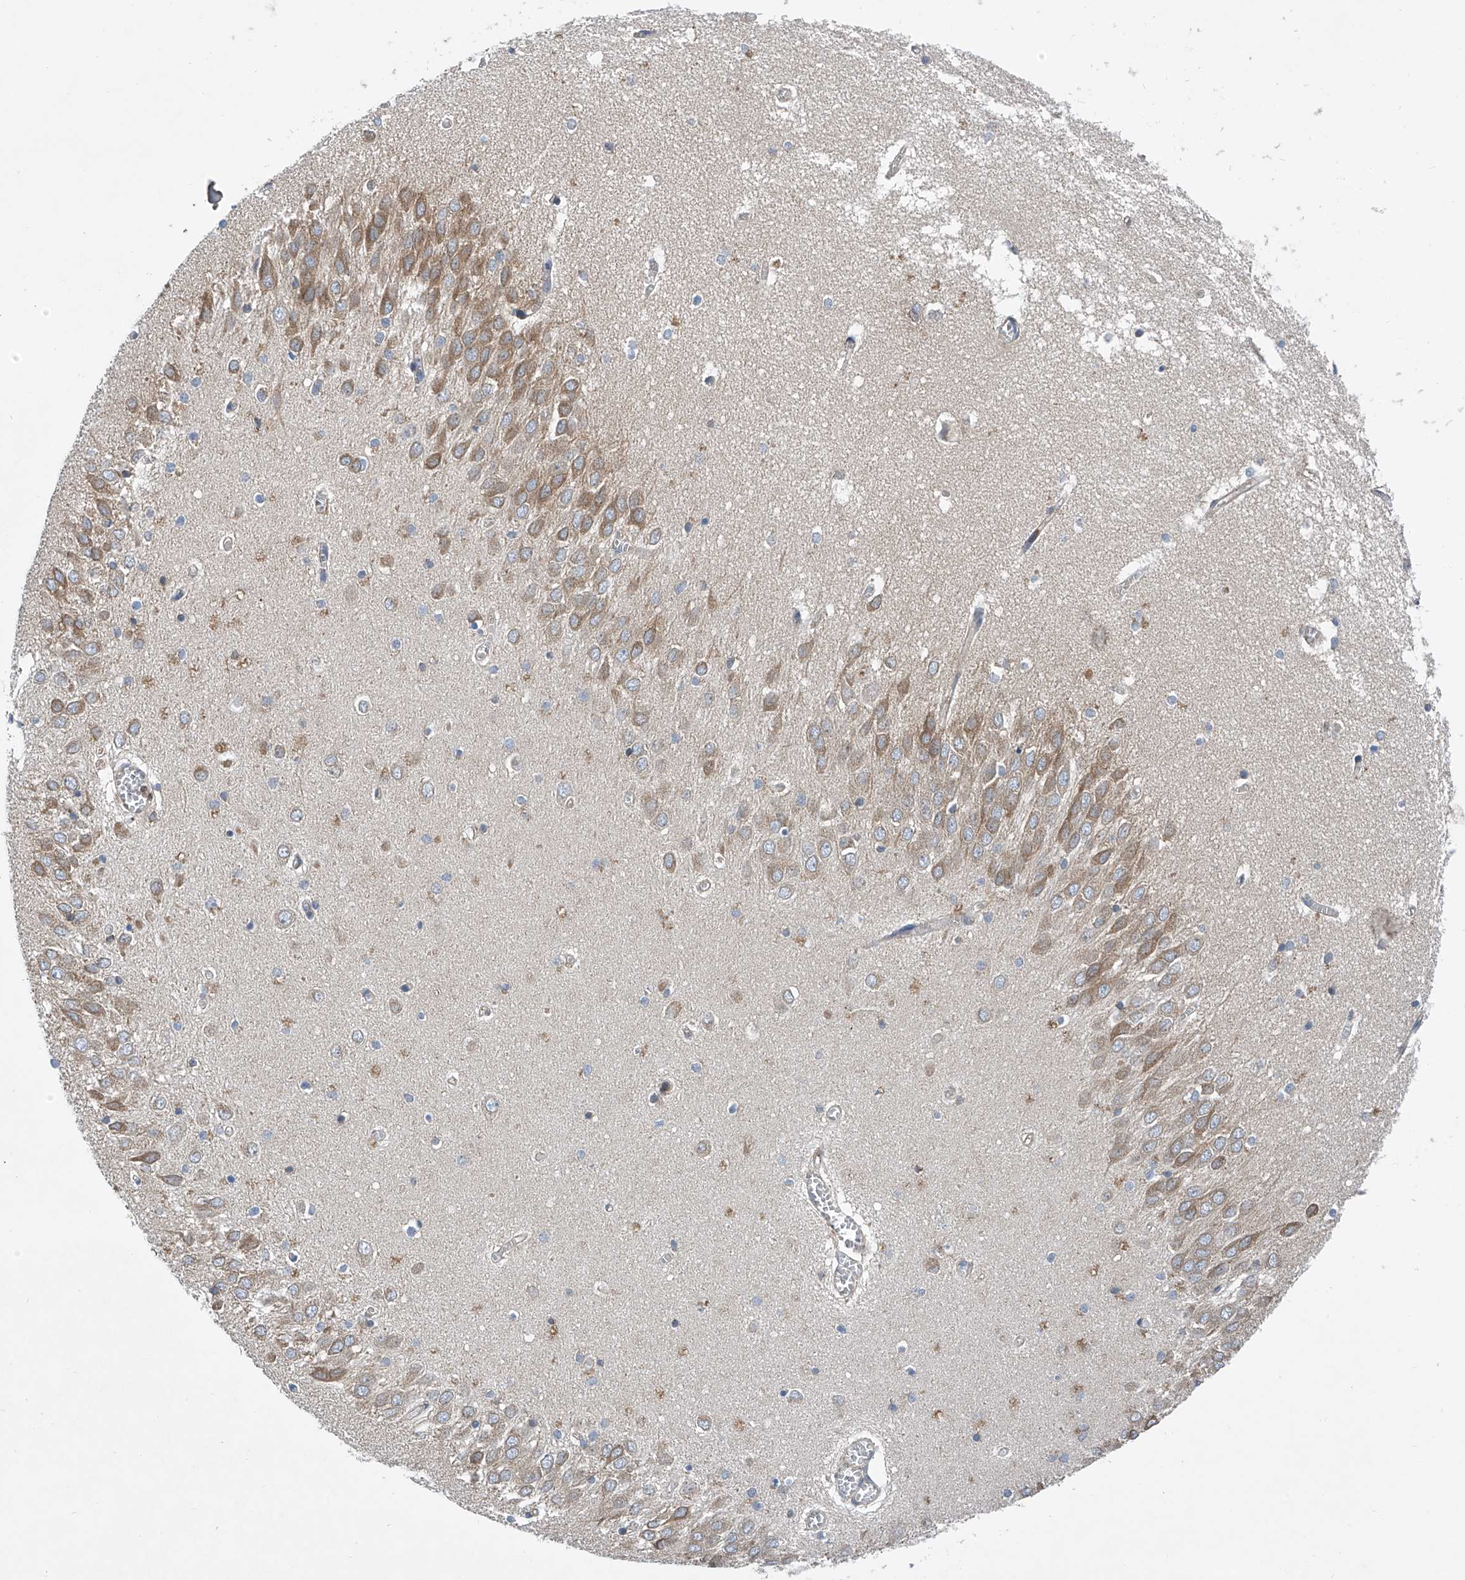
{"staining": {"intensity": "negative", "quantity": "none", "location": "none"}, "tissue": "hippocampus", "cell_type": "Glial cells", "image_type": "normal", "snomed": [{"axis": "morphology", "description": "Normal tissue, NOS"}, {"axis": "topography", "description": "Hippocampus"}], "caption": "High power microscopy photomicrograph of an immunohistochemistry micrograph of benign hippocampus, revealing no significant staining in glial cells. (DAB immunohistochemistry (IHC), high magnification).", "gene": "TRIM38", "patient": {"sex": "male", "age": 70}}